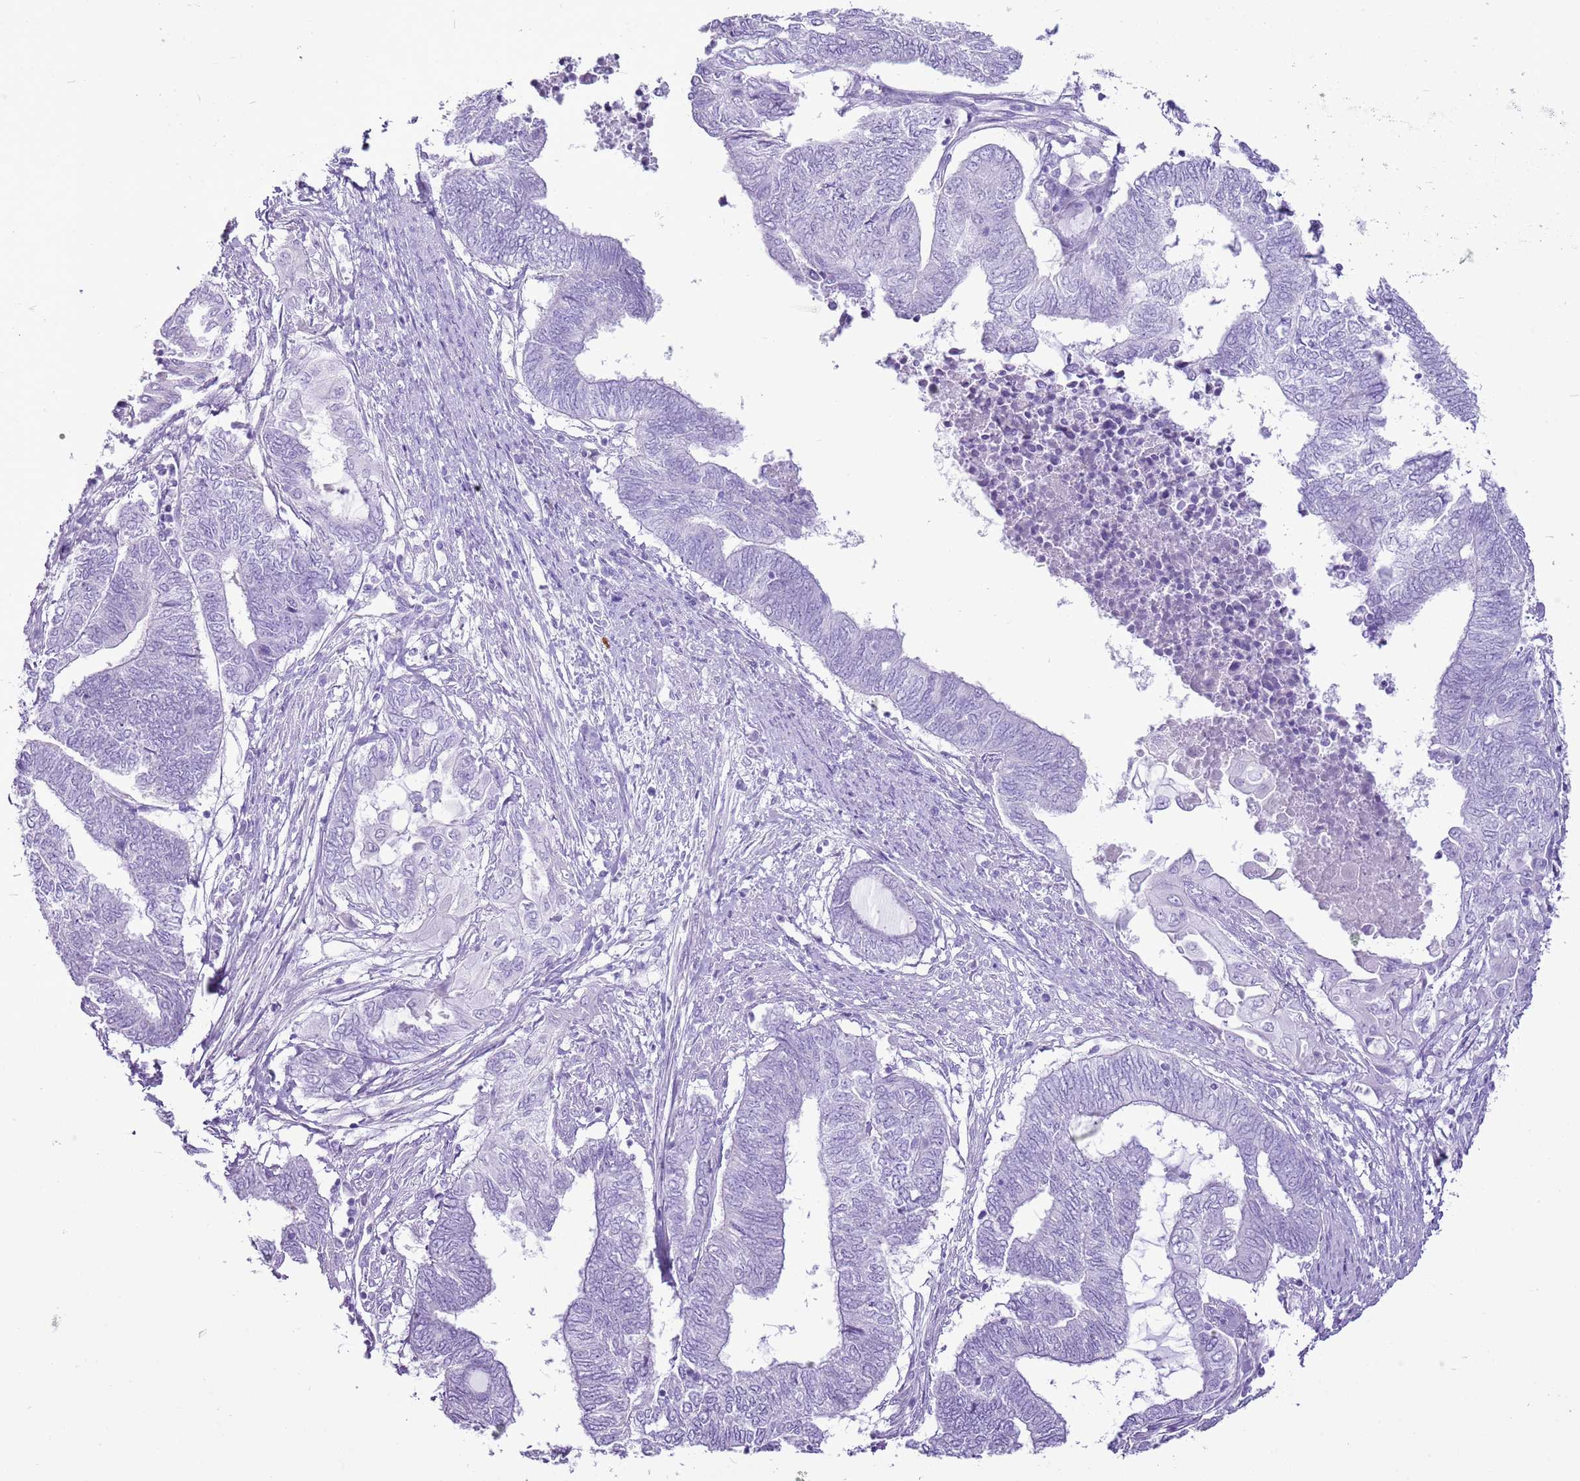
{"staining": {"intensity": "negative", "quantity": "none", "location": "none"}, "tissue": "endometrial cancer", "cell_type": "Tumor cells", "image_type": "cancer", "snomed": [{"axis": "morphology", "description": "Adenocarcinoma, NOS"}, {"axis": "topography", "description": "Uterus"}, {"axis": "topography", "description": "Endometrium"}], "caption": "IHC micrograph of neoplastic tissue: endometrial cancer (adenocarcinoma) stained with DAB displays no significant protein positivity in tumor cells. (Brightfield microscopy of DAB immunohistochemistry (IHC) at high magnification).", "gene": "CNFN", "patient": {"sex": "female", "age": 70}}